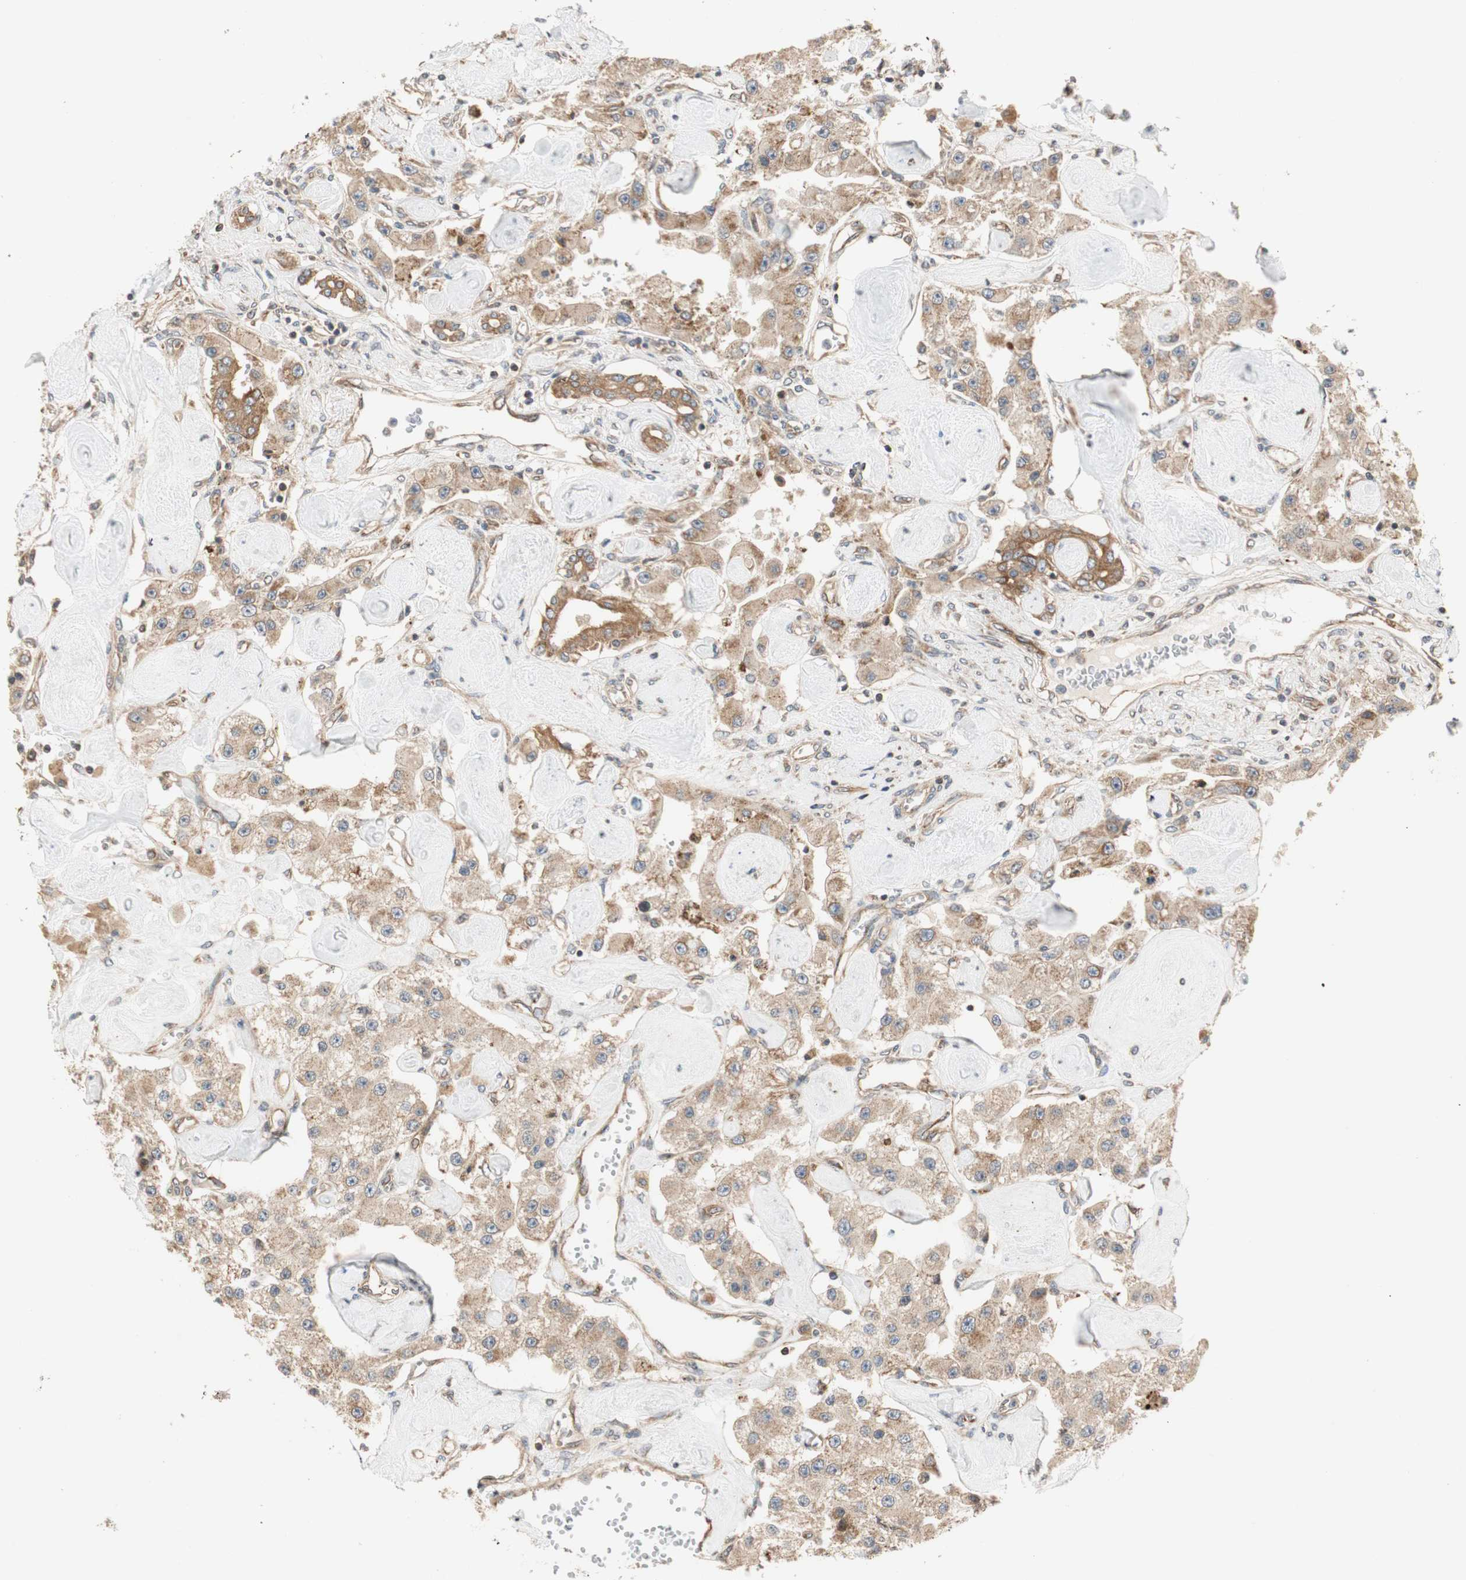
{"staining": {"intensity": "moderate", "quantity": ">75%", "location": "cytoplasmic/membranous"}, "tissue": "carcinoid", "cell_type": "Tumor cells", "image_type": "cancer", "snomed": [{"axis": "morphology", "description": "Carcinoid, malignant, NOS"}, {"axis": "topography", "description": "Pancreas"}], "caption": "A medium amount of moderate cytoplasmic/membranous expression is present in about >75% of tumor cells in carcinoid (malignant) tissue.", "gene": "CTTNBP2NL", "patient": {"sex": "male", "age": 41}}